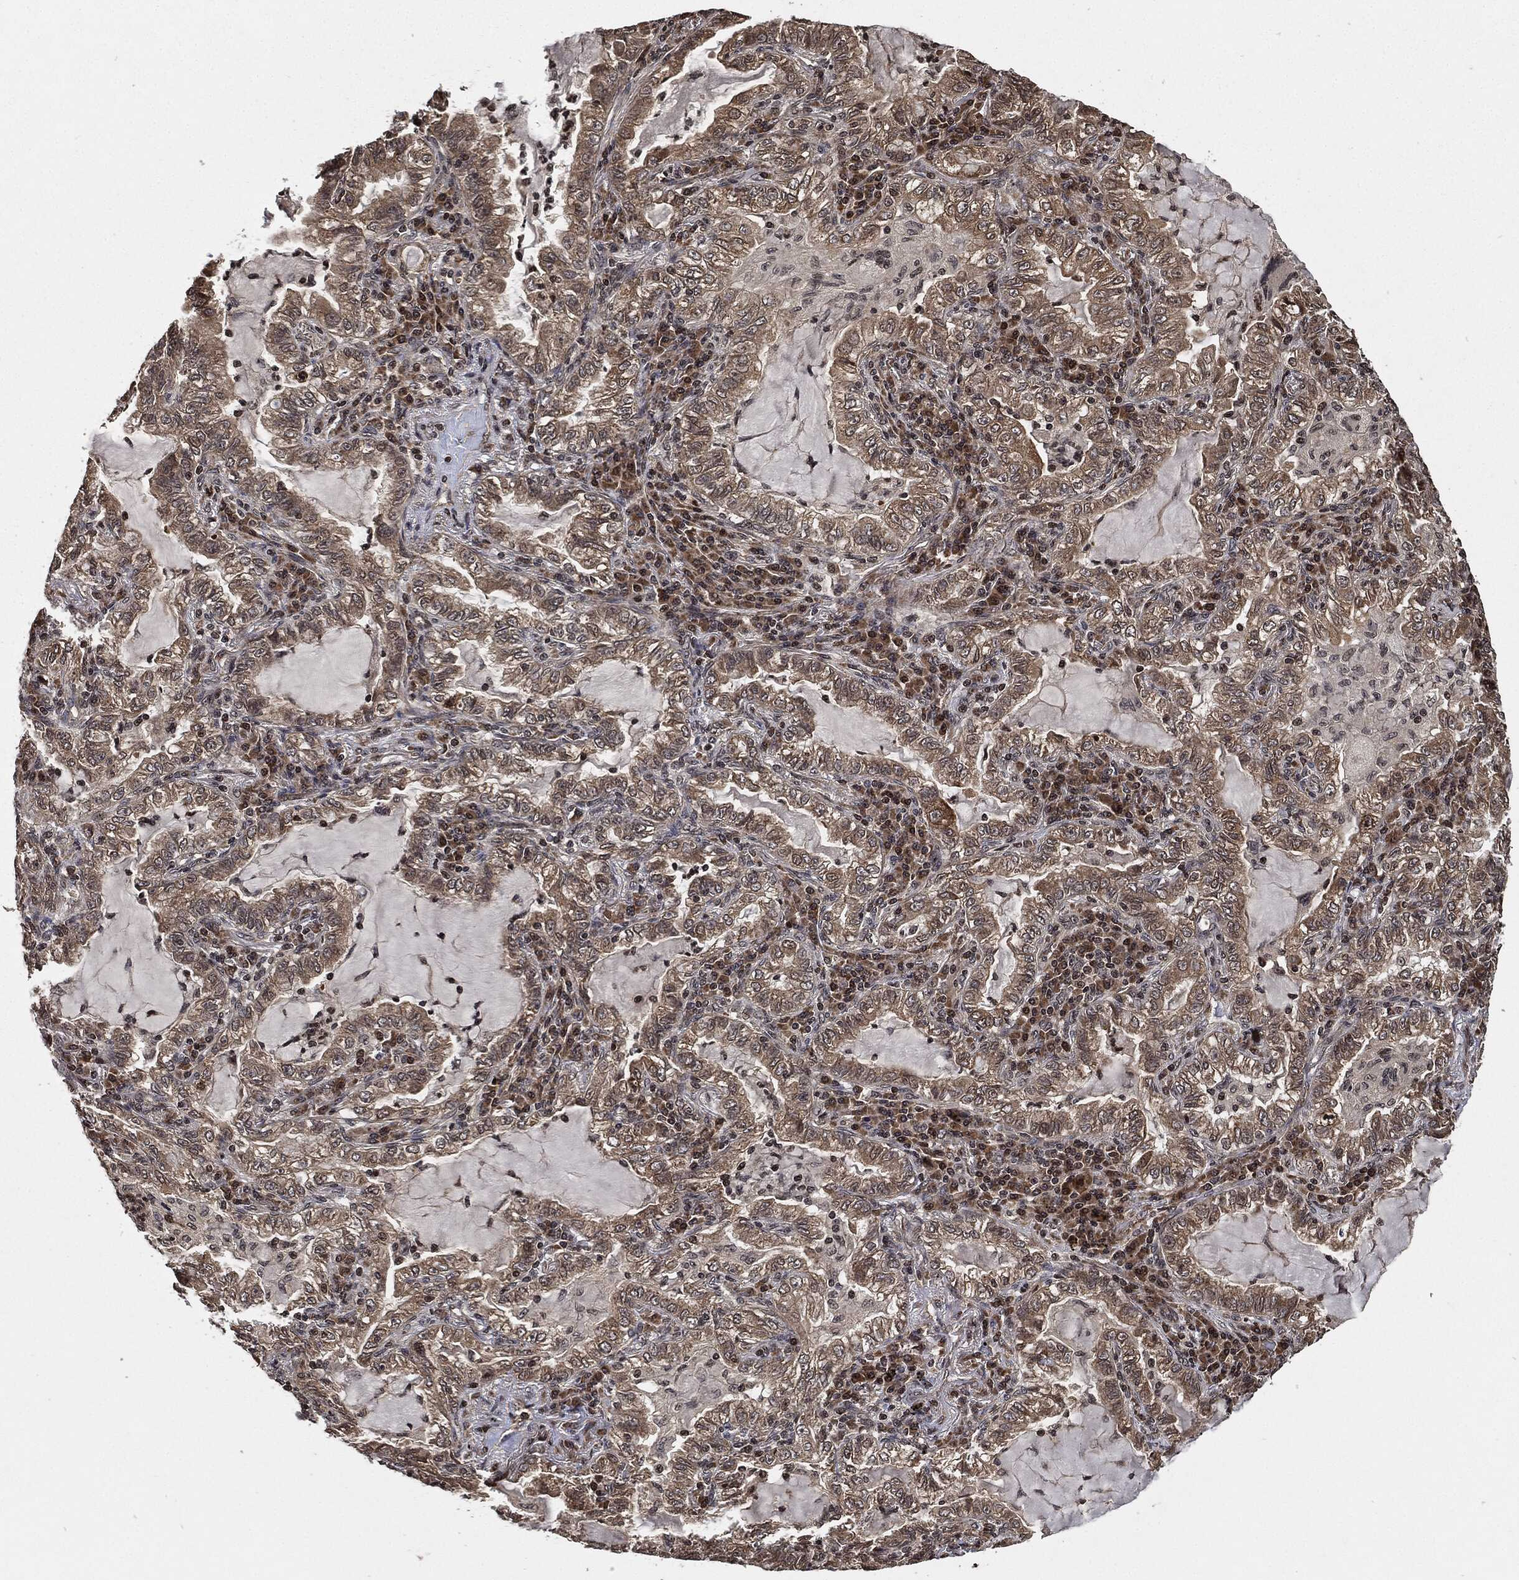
{"staining": {"intensity": "weak", "quantity": "25%-75%", "location": "cytoplasmic/membranous"}, "tissue": "lung cancer", "cell_type": "Tumor cells", "image_type": "cancer", "snomed": [{"axis": "morphology", "description": "Adenocarcinoma, NOS"}, {"axis": "topography", "description": "Lung"}], "caption": "Tumor cells display low levels of weak cytoplasmic/membranous positivity in about 25%-75% of cells in human lung cancer. (DAB (3,3'-diaminobenzidine) IHC with brightfield microscopy, high magnification).", "gene": "PDK1", "patient": {"sex": "female", "age": 73}}